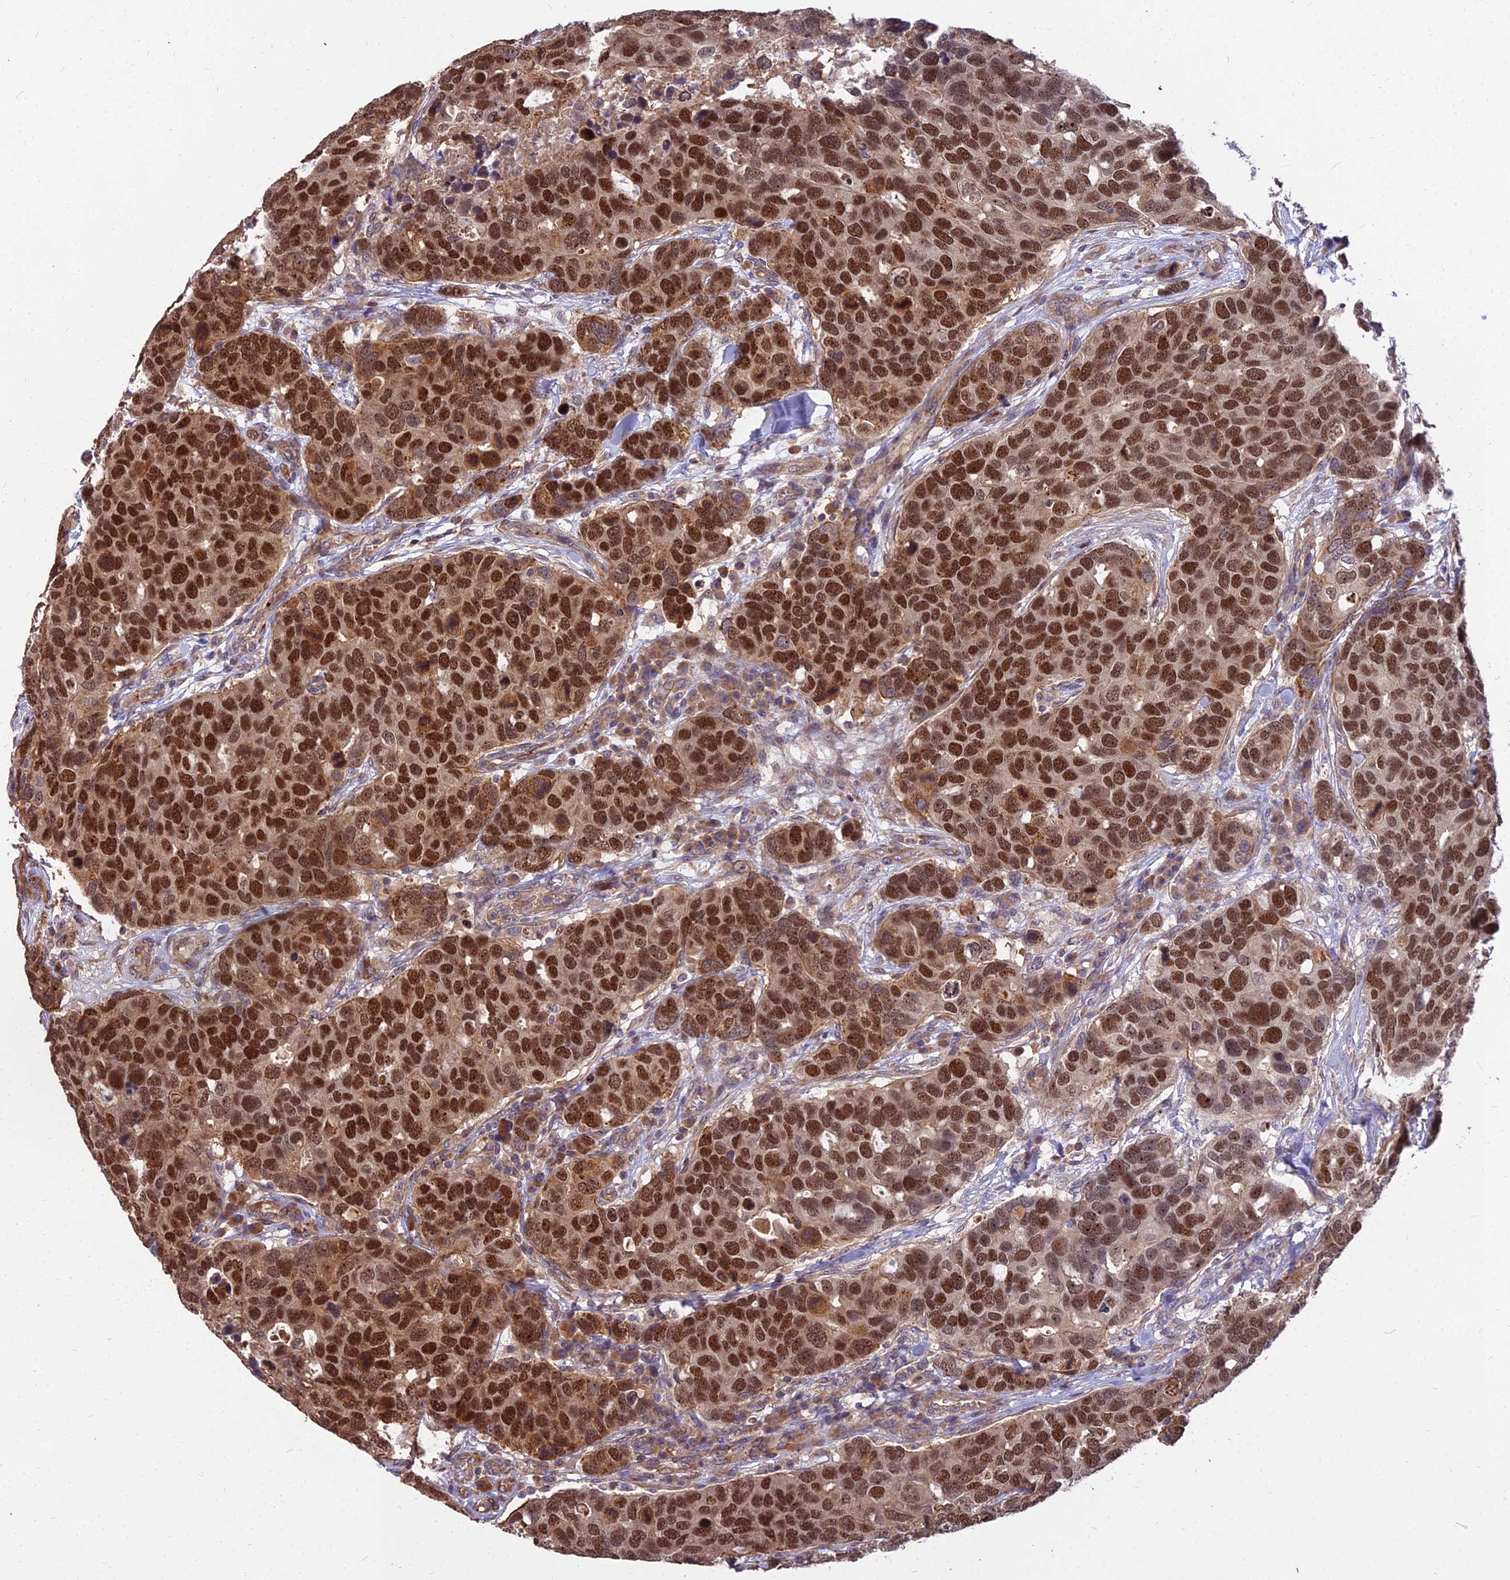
{"staining": {"intensity": "strong", "quantity": ">75%", "location": "nuclear"}, "tissue": "breast cancer", "cell_type": "Tumor cells", "image_type": "cancer", "snomed": [{"axis": "morphology", "description": "Duct carcinoma"}, {"axis": "topography", "description": "Breast"}], "caption": "IHC micrograph of infiltrating ductal carcinoma (breast) stained for a protein (brown), which exhibits high levels of strong nuclear expression in about >75% of tumor cells.", "gene": "TCEA3", "patient": {"sex": "female", "age": 83}}